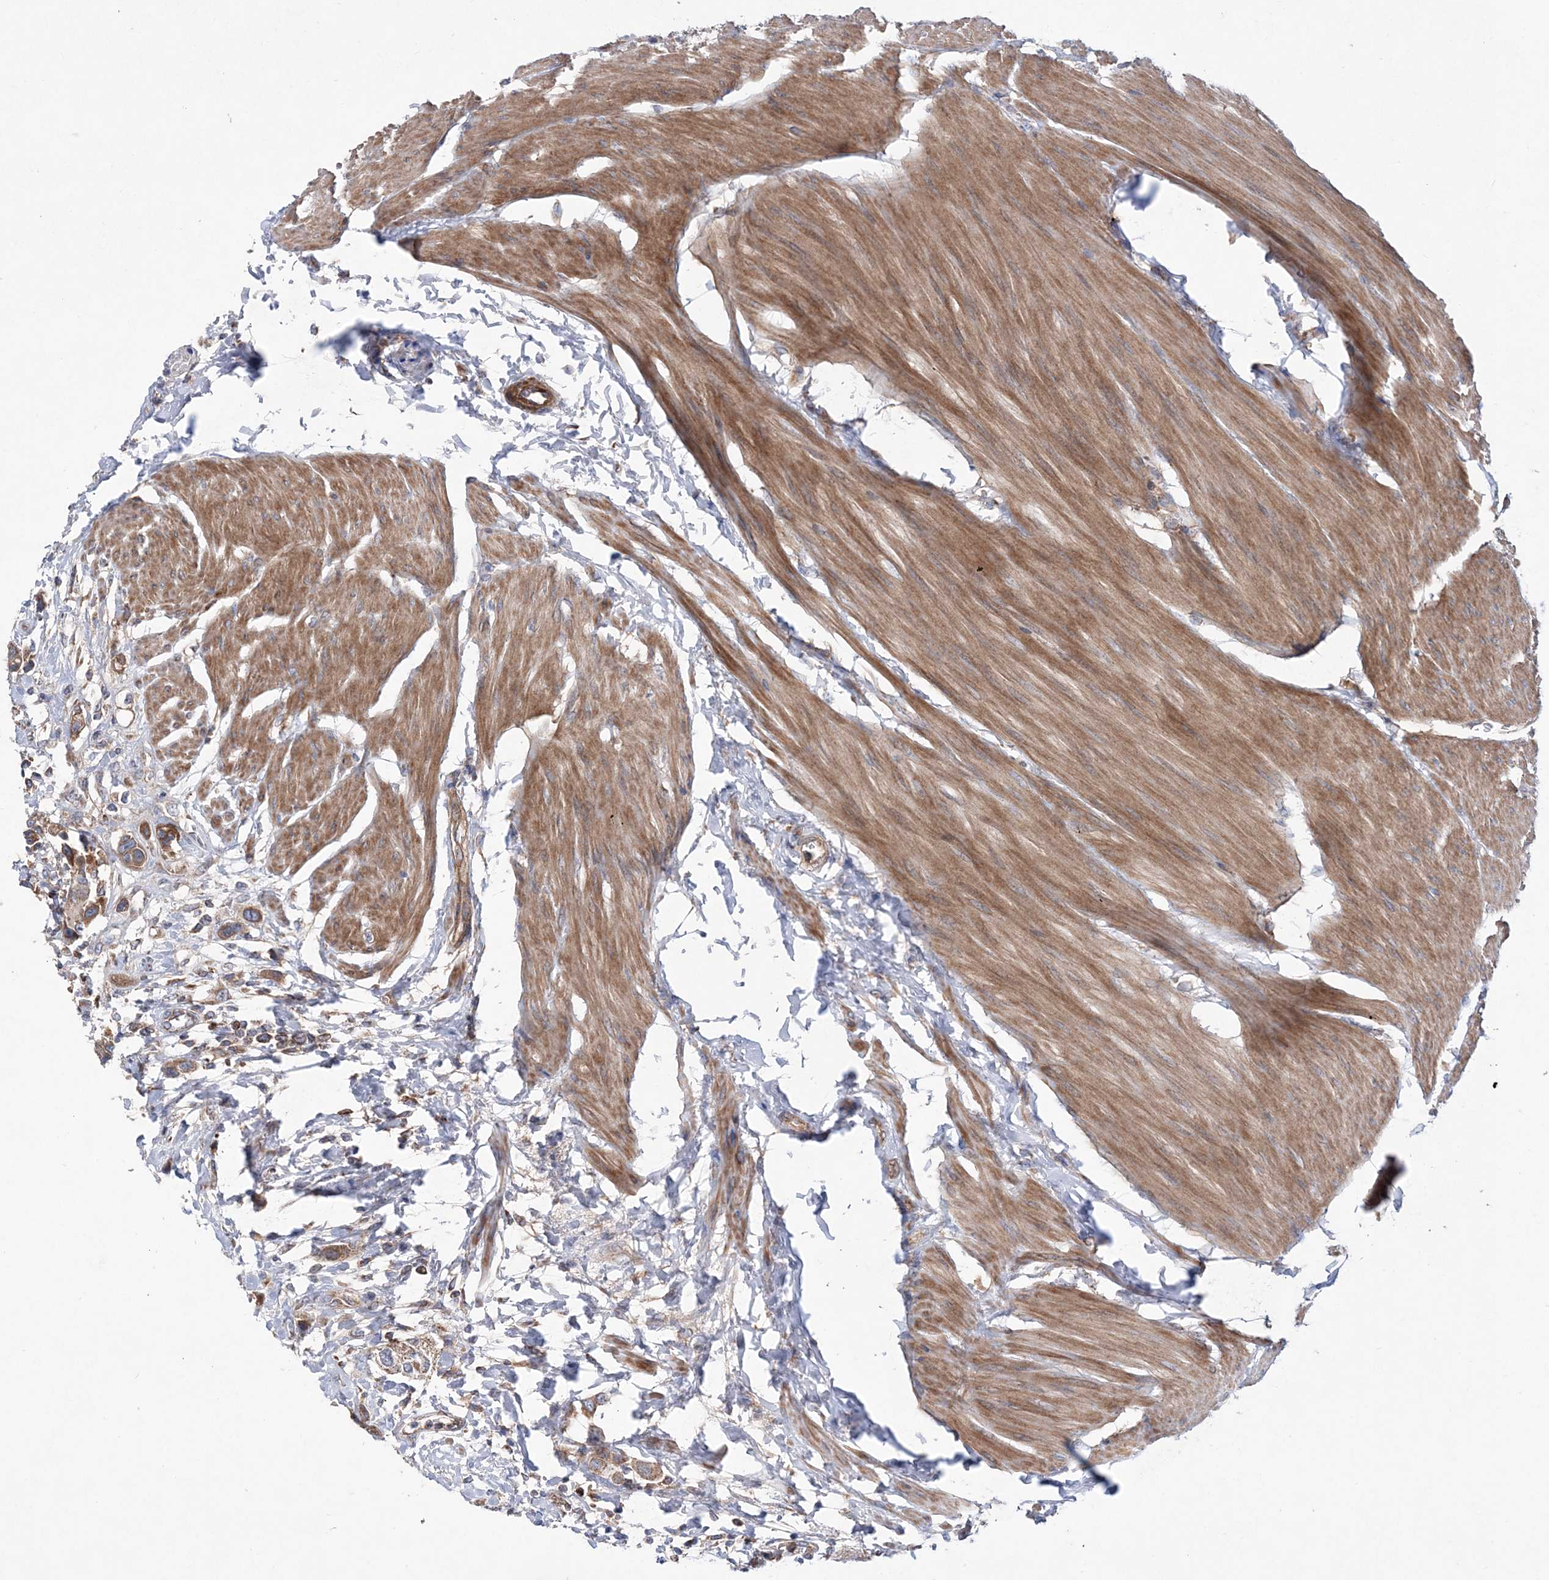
{"staining": {"intensity": "moderate", "quantity": ">75%", "location": "cytoplasmic/membranous"}, "tissue": "urothelial cancer", "cell_type": "Tumor cells", "image_type": "cancer", "snomed": [{"axis": "morphology", "description": "Urothelial carcinoma, High grade"}, {"axis": "topography", "description": "Urinary bladder"}], "caption": "This photomicrograph shows IHC staining of human high-grade urothelial carcinoma, with medium moderate cytoplasmic/membranous expression in about >75% of tumor cells.", "gene": "NGLY1", "patient": {"sex": "male", "age": 50}}